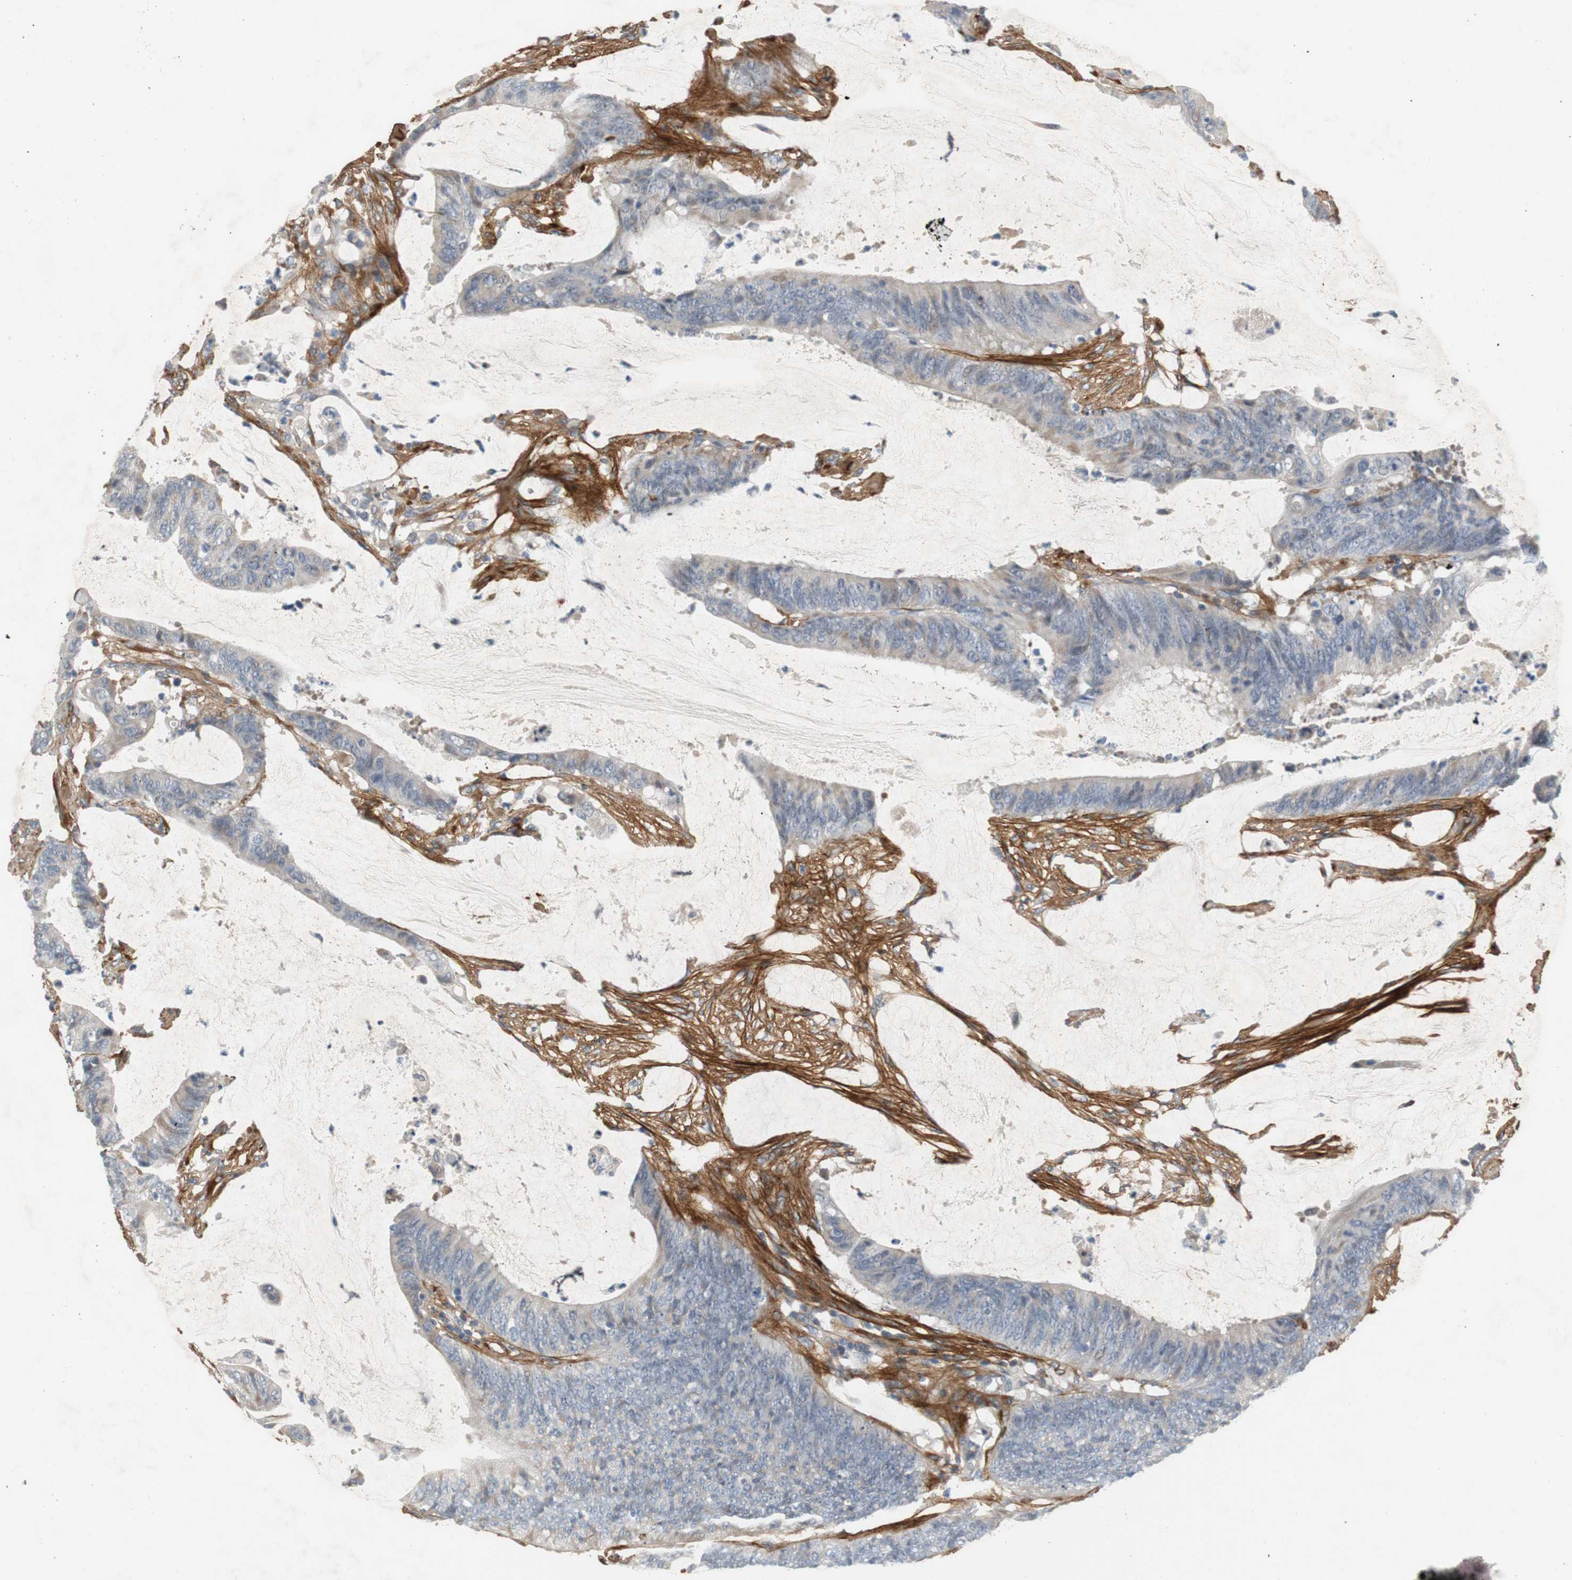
{"staining": {"intensity": "weak", "quantity": "25%-75%", "location": "cytoplasmic/membranous"}, "tissue": "colorectal cancer", "cell_type": "Tumor cells", "image_type": "cancer", "snomed": [{"axis": "morphology", "description": "Adenocarcinoma, NOS"}, {"axis": "topography", "description": "Rectum"}], "caption": "A histopathology image of human adenocarcinoma (colorectal) stained for a protein displays weak cytoplasmic/membranous brown staining in tumor cells.", "gene": "COL12A1", "patient": {"sex": "female", "age": 66}}